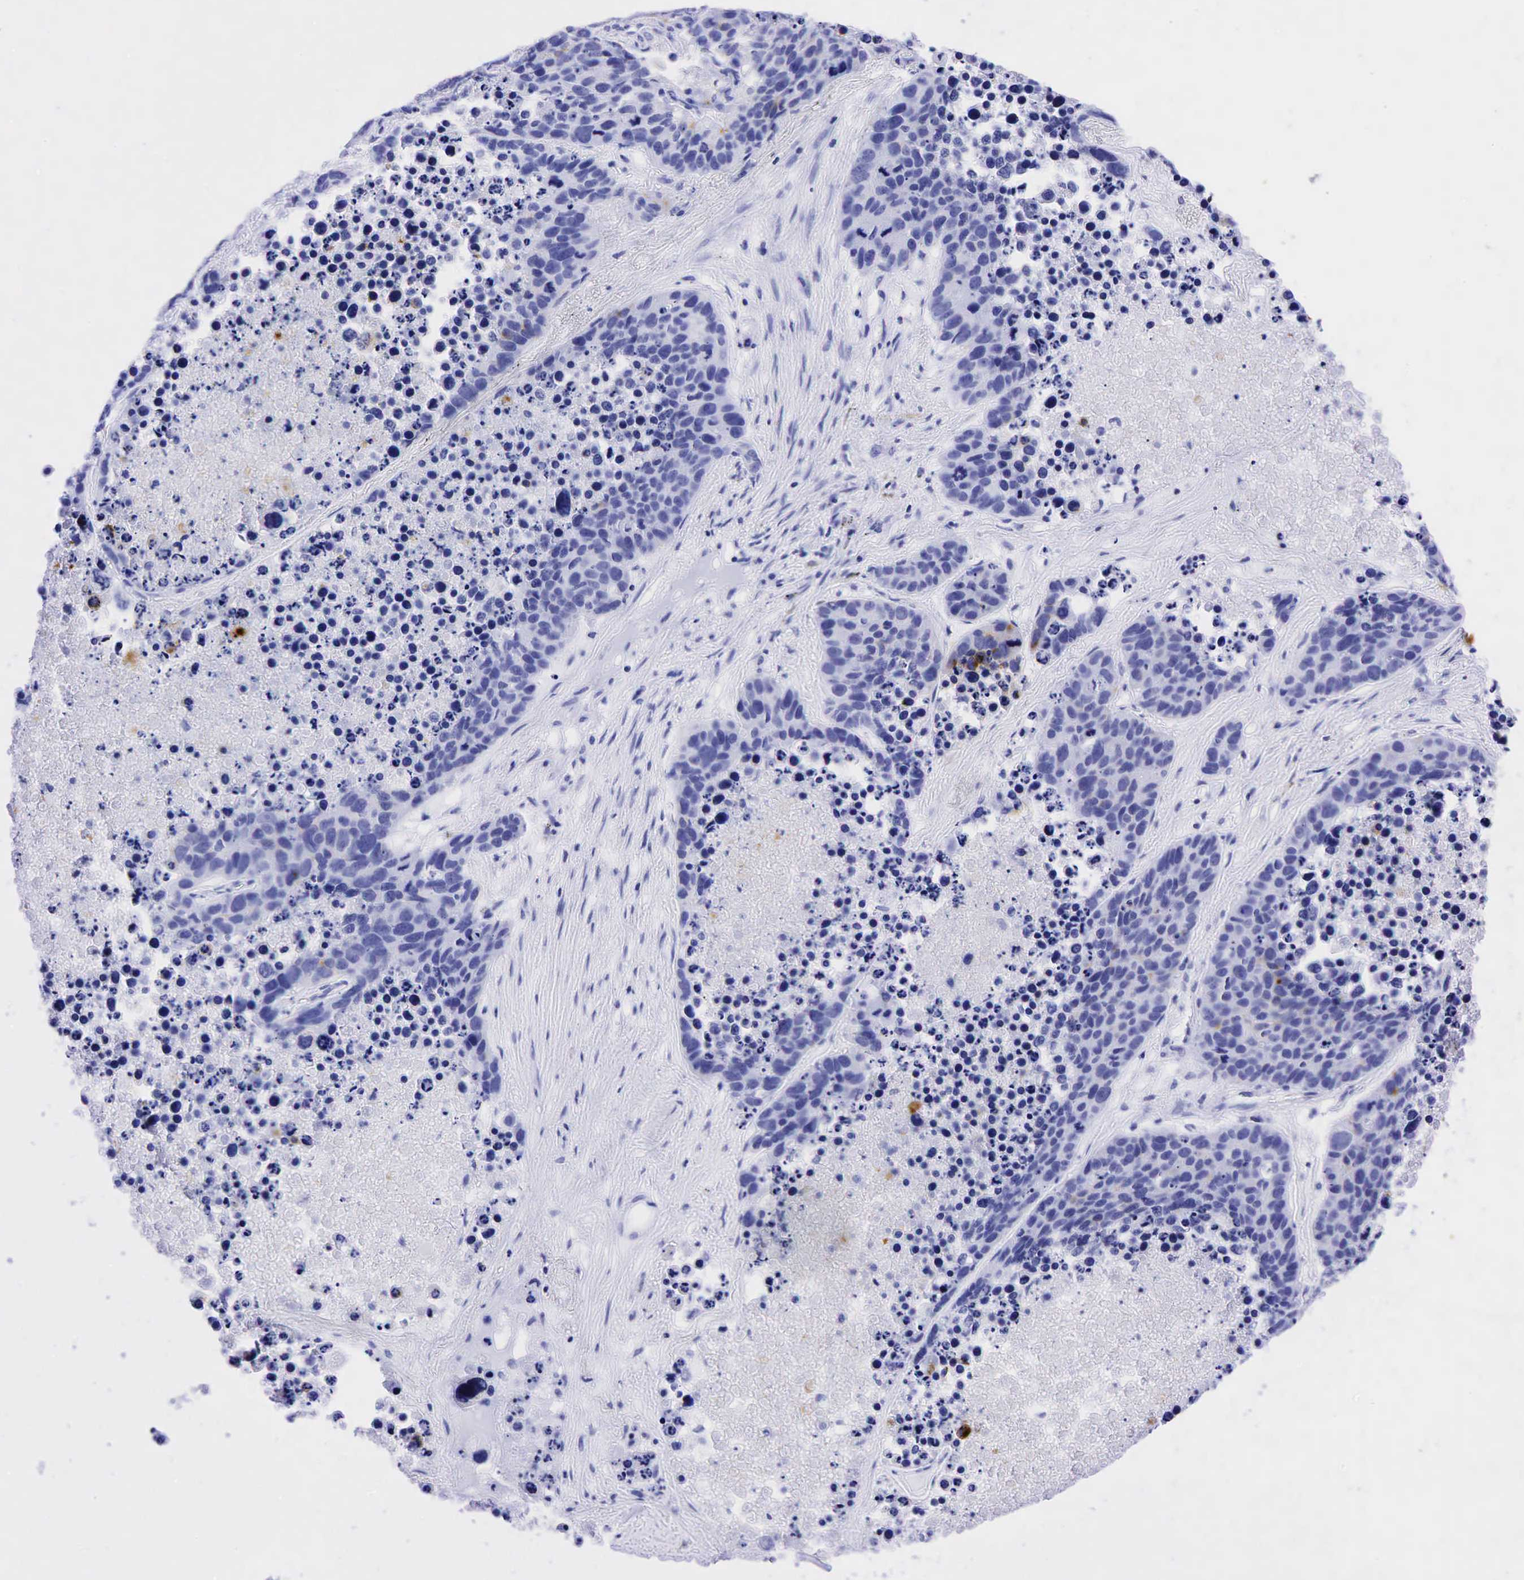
{"staining": {"intensity": "moderate", "quantity": "<25%", "location": "cytoplasmic/membranous"}, "tissue": "lung cancer", "cell_type": "Tumor cells", "image_type": "cancer", "snomed": [{"axis": "morphology", "description": "Carcinoid, malignant, NOS"}, {"axis": "topography", "description": "Lung"}], "caption": "A brown stain labels moderate cytoplasmic/membranous expression of a protein in human lung carcinoid (malignant) tumor cells.", "gene": "CEACAM5", "patient": {"sex": "male", "age": 60}}